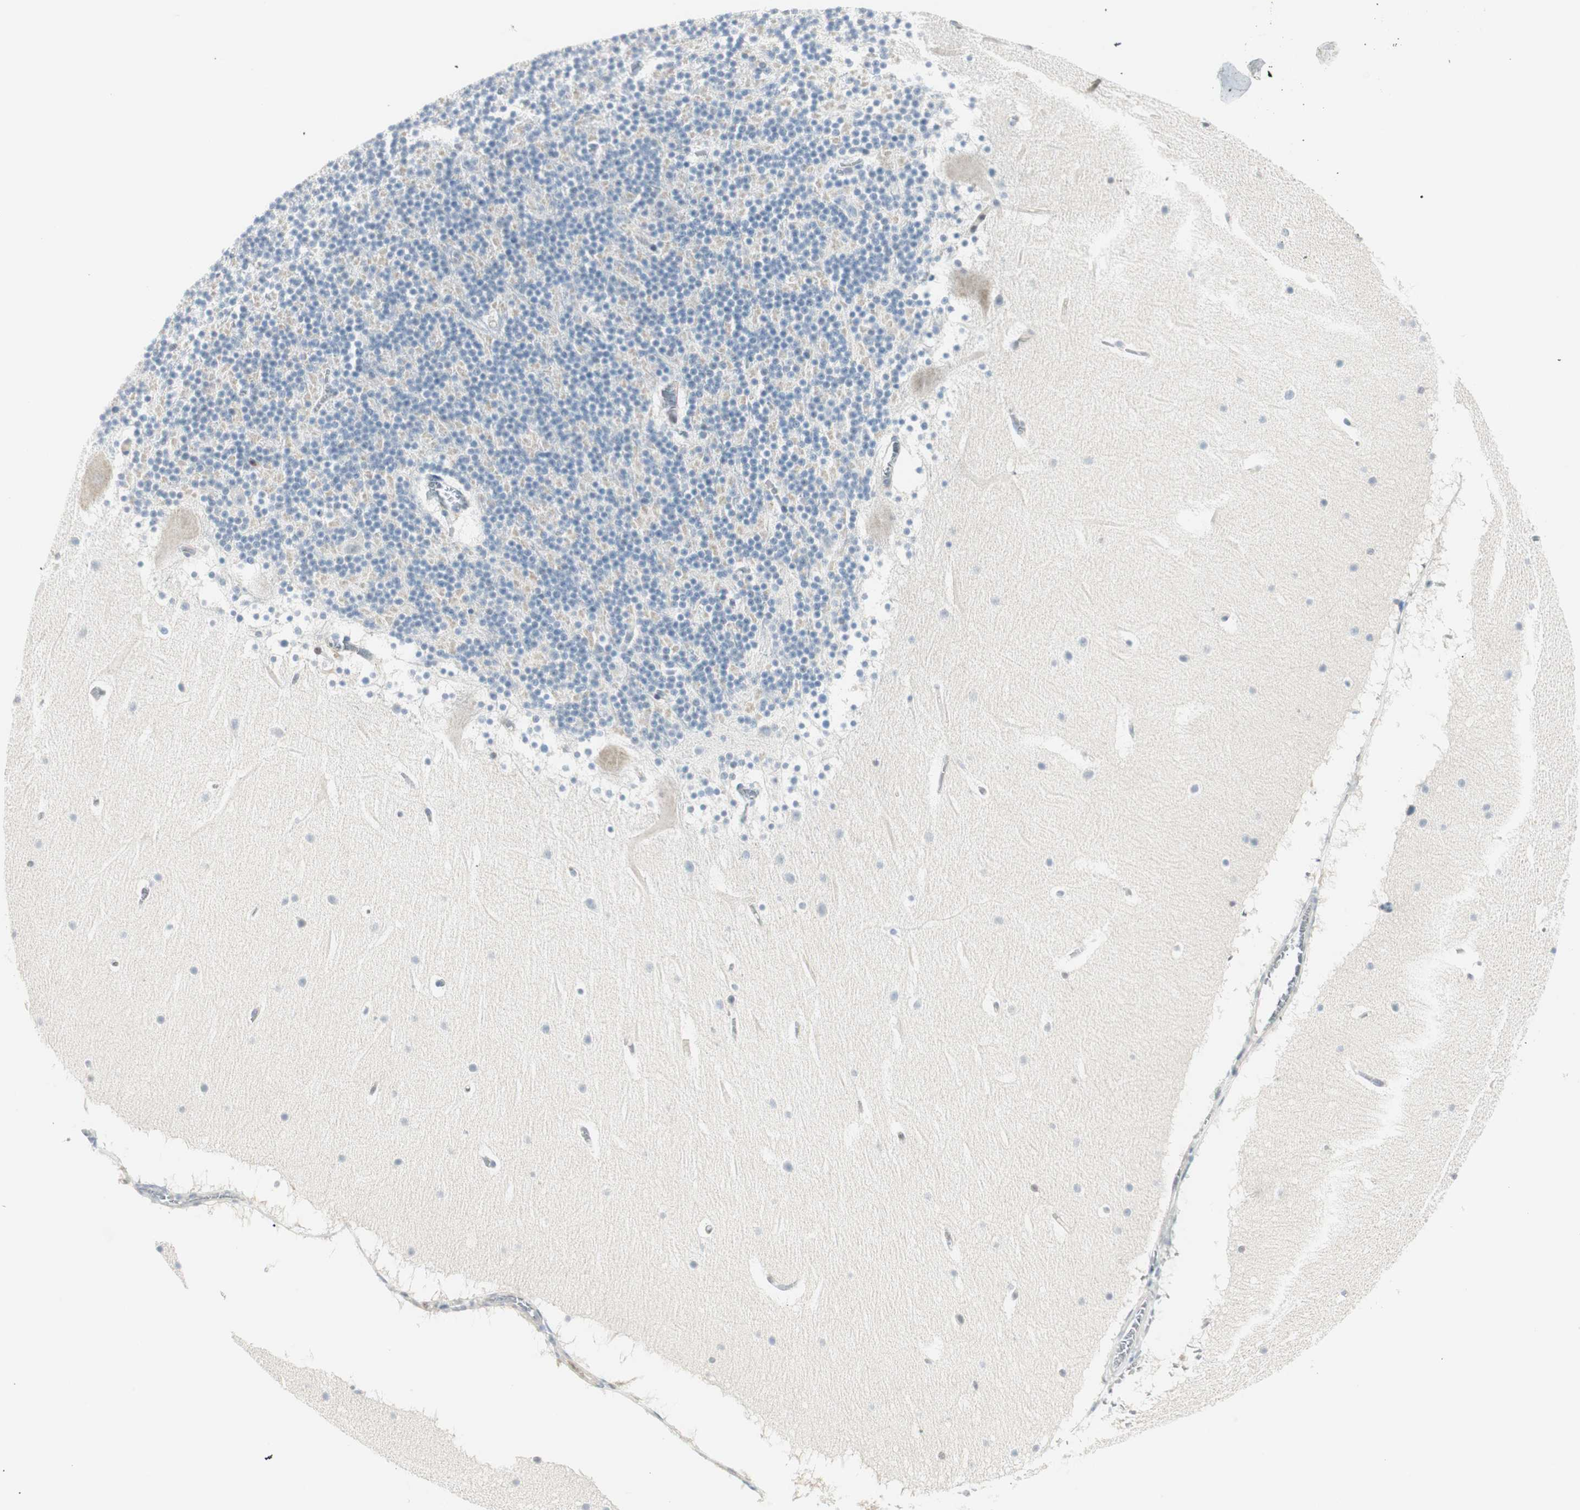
{"staining": {"intensity": "negative", "quantity": "none", "location": "none"}, "tissue": "cerebellum", "cell_type": "Cells in granular layer", "image_type": "normal", "snomed": [{"axis": "morphology", "description": "Normal tissue, NOS"}, {"axis": "topography", "description": "Cerebellum"}], "caption": "Cells in granular layer are negative for brown protein staining in unremarkable cerebellum. Brightfield microscopy of IHC stained with DAB (brown) and hematoxylin (blue), captured at high magnification.", "gene": "PPP1CA", "patient": {"sex": "male", "age": 45}}